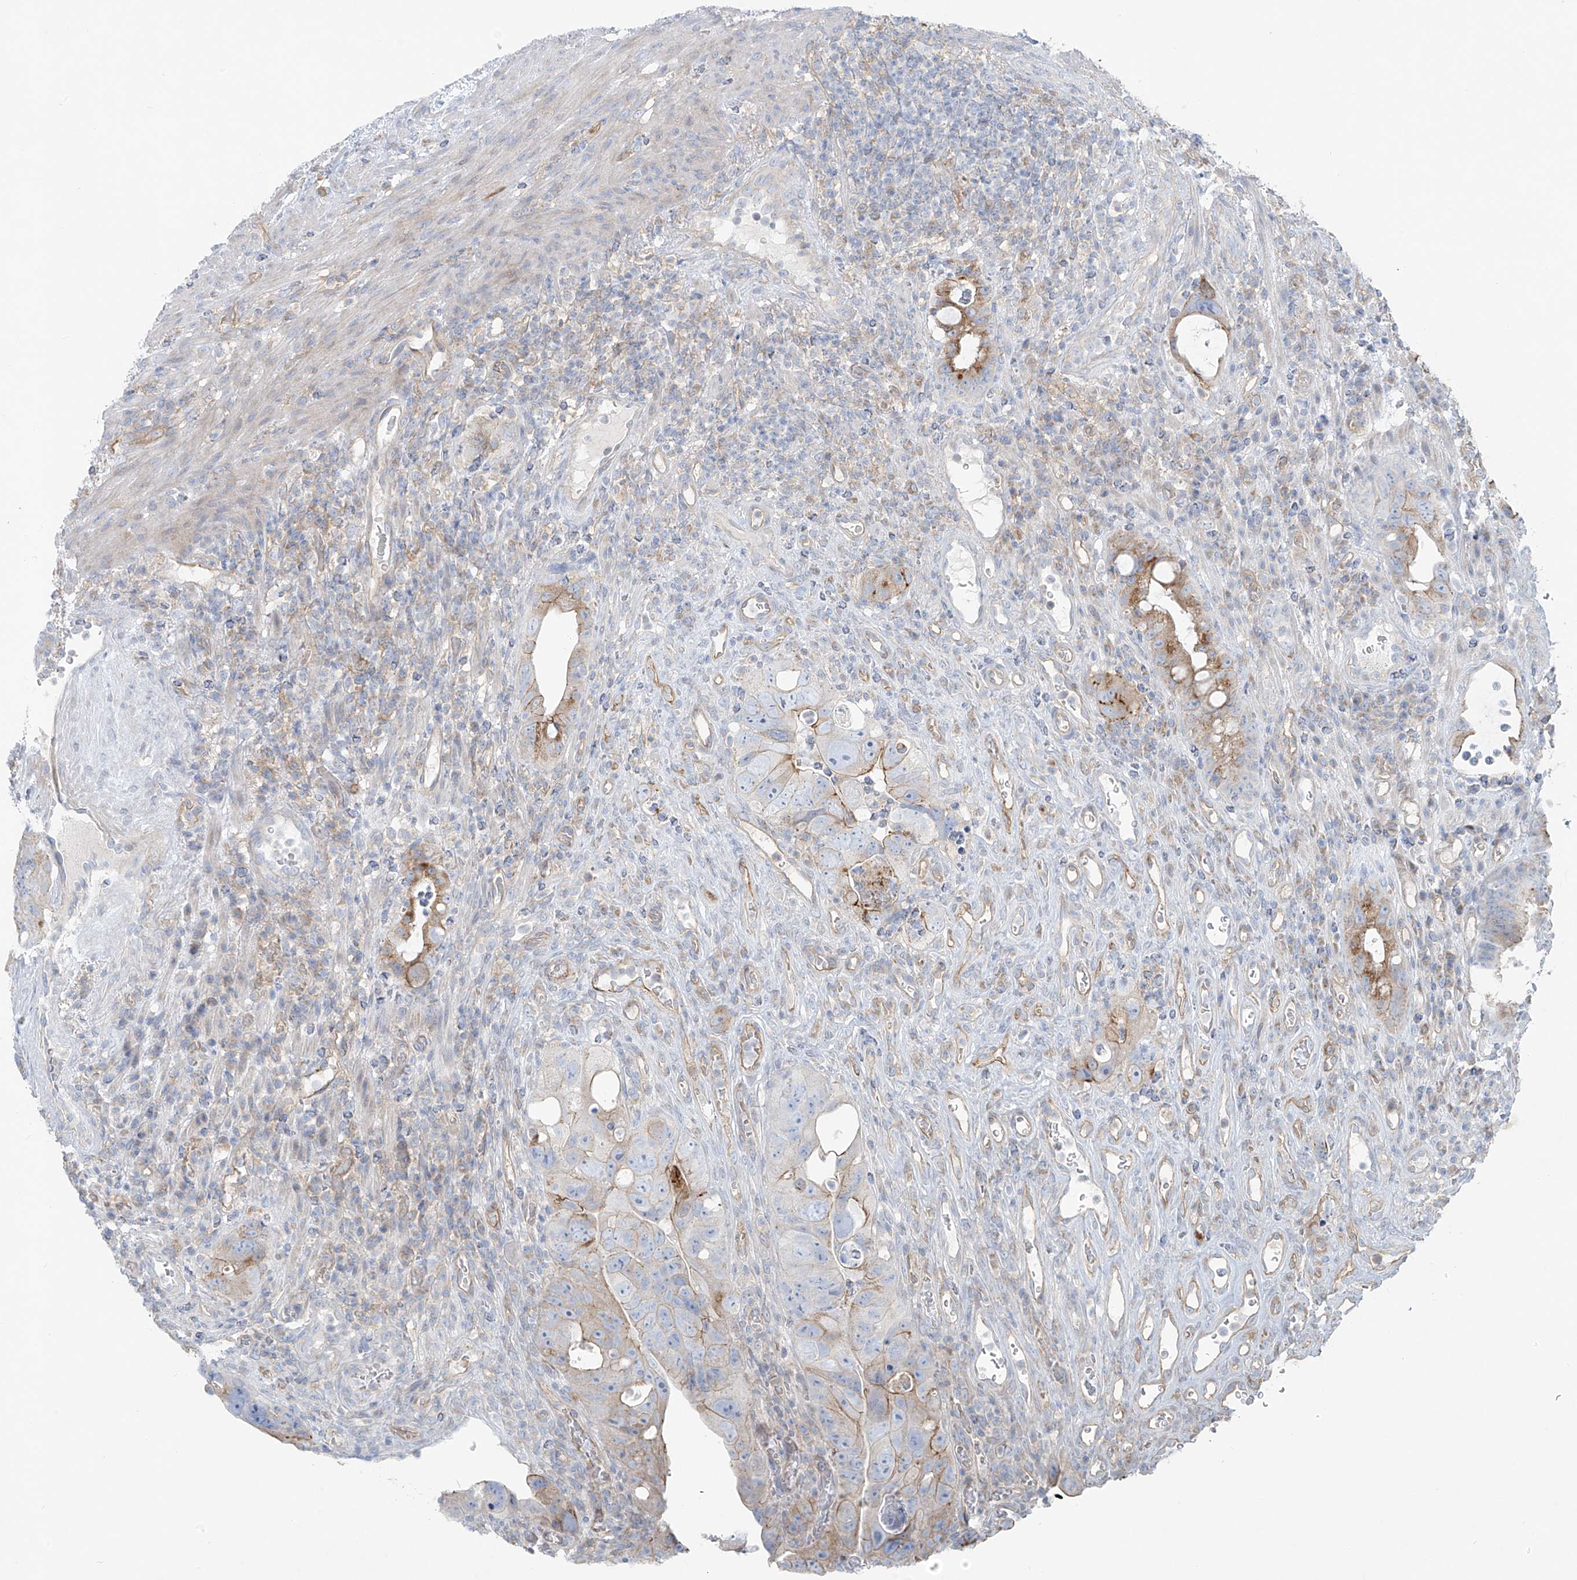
{"staining": {"intensity": "moderate", "quantity": "25%-75%", "location": "cytoplasmic/membranous"}, "tissue": "colorectal cancer", "cell_type": "Tumor cells", "image_type": "cancer", "snomed": [{"axis": "morphology", "description": "Adenocarcinoma, NOS"}, {"axis": "topography", "description": "Rectum"}], "caption": "Colorectal adenocarcinoma stained for a protein reveals moderate cytoplasmic/membranous positivity in tumor cells.", "gene": "VAMP5", "patient": {"sex": "male", "age": 59}}